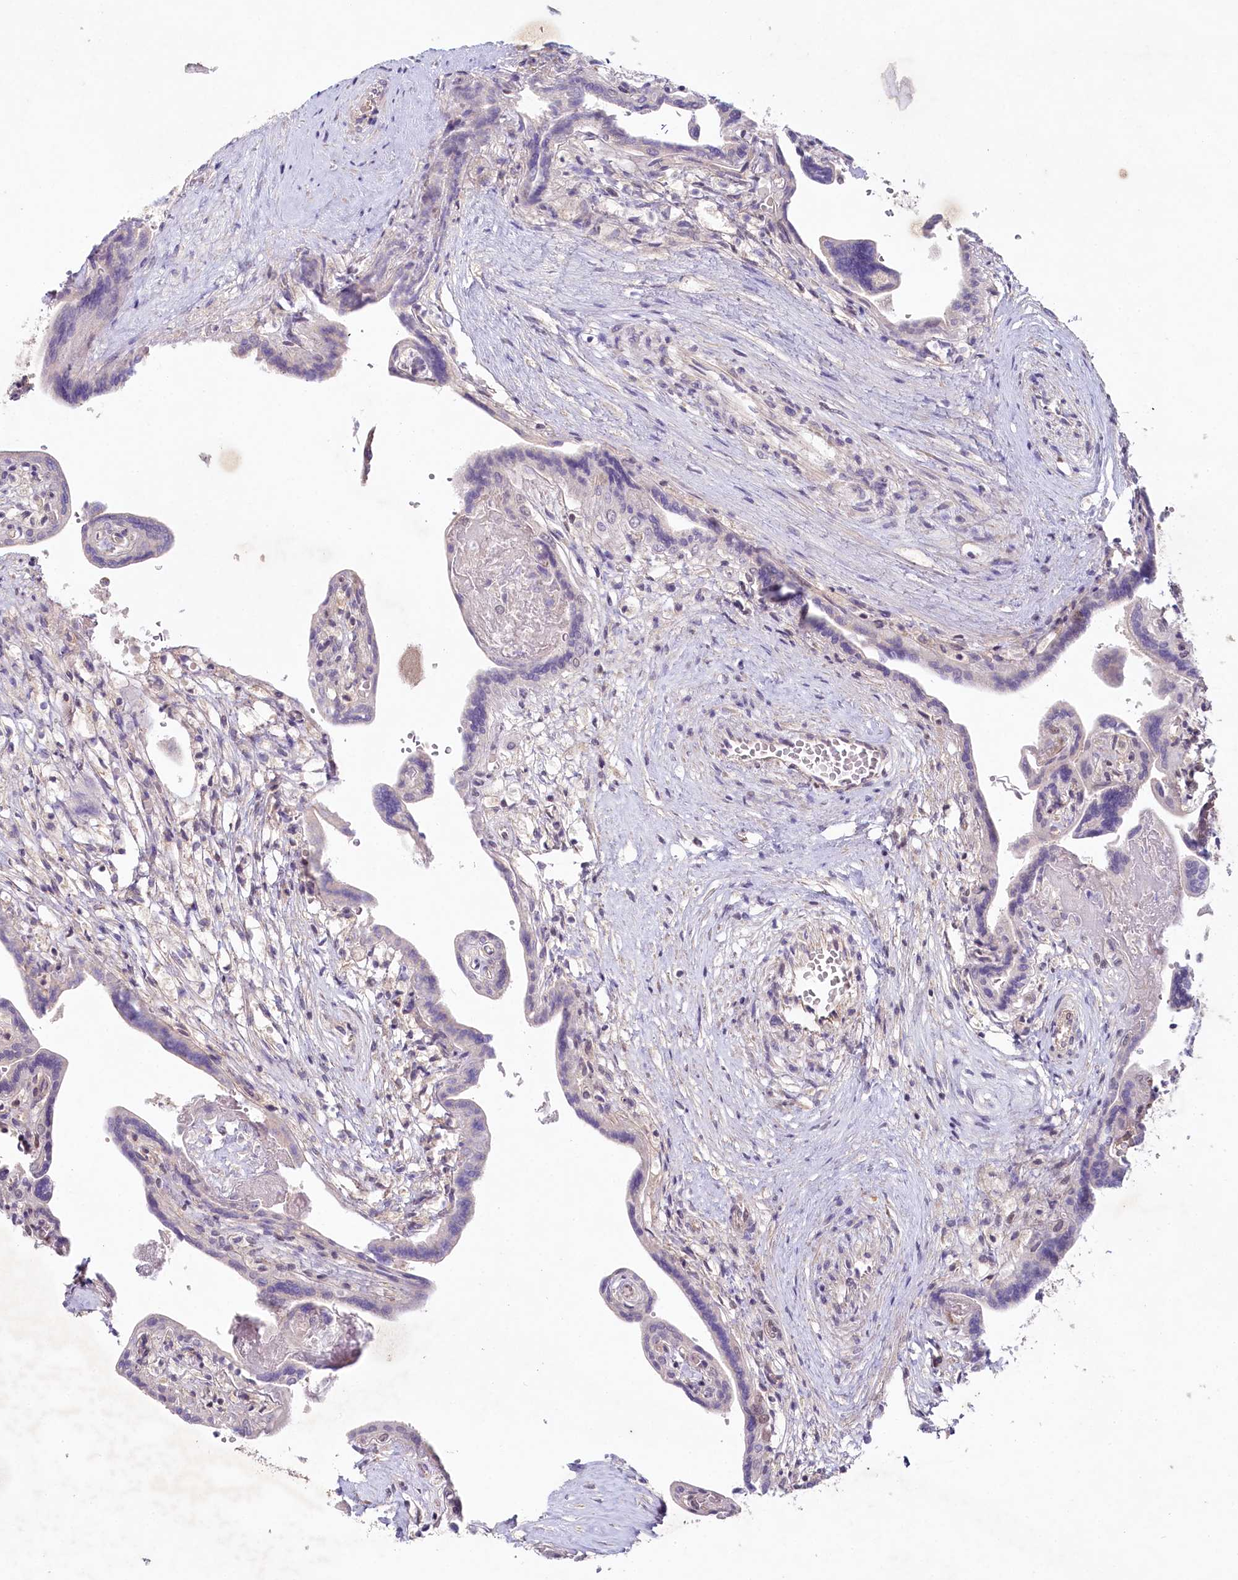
{"staining": {"intensity": "moderate", "quantity": "25%-75%", "location": "nuclear"}, "tissue": "placenta", "cell_type": "Trophoblastic cells", "image_type": "normal", "snomed": [{"axis": "morphology", "description": "Normal tissue, NOS"}, {"axis": "topography", "description": "Placenta"}], "caption": "A medium amount of moderate nuclear staining is appreciated in about 25%-75% of trophoblastic cells in benign placenta. Nuclei are stained in blue.", "gene": "AMTN", "patient": {"sex": "female", "age": 37}}